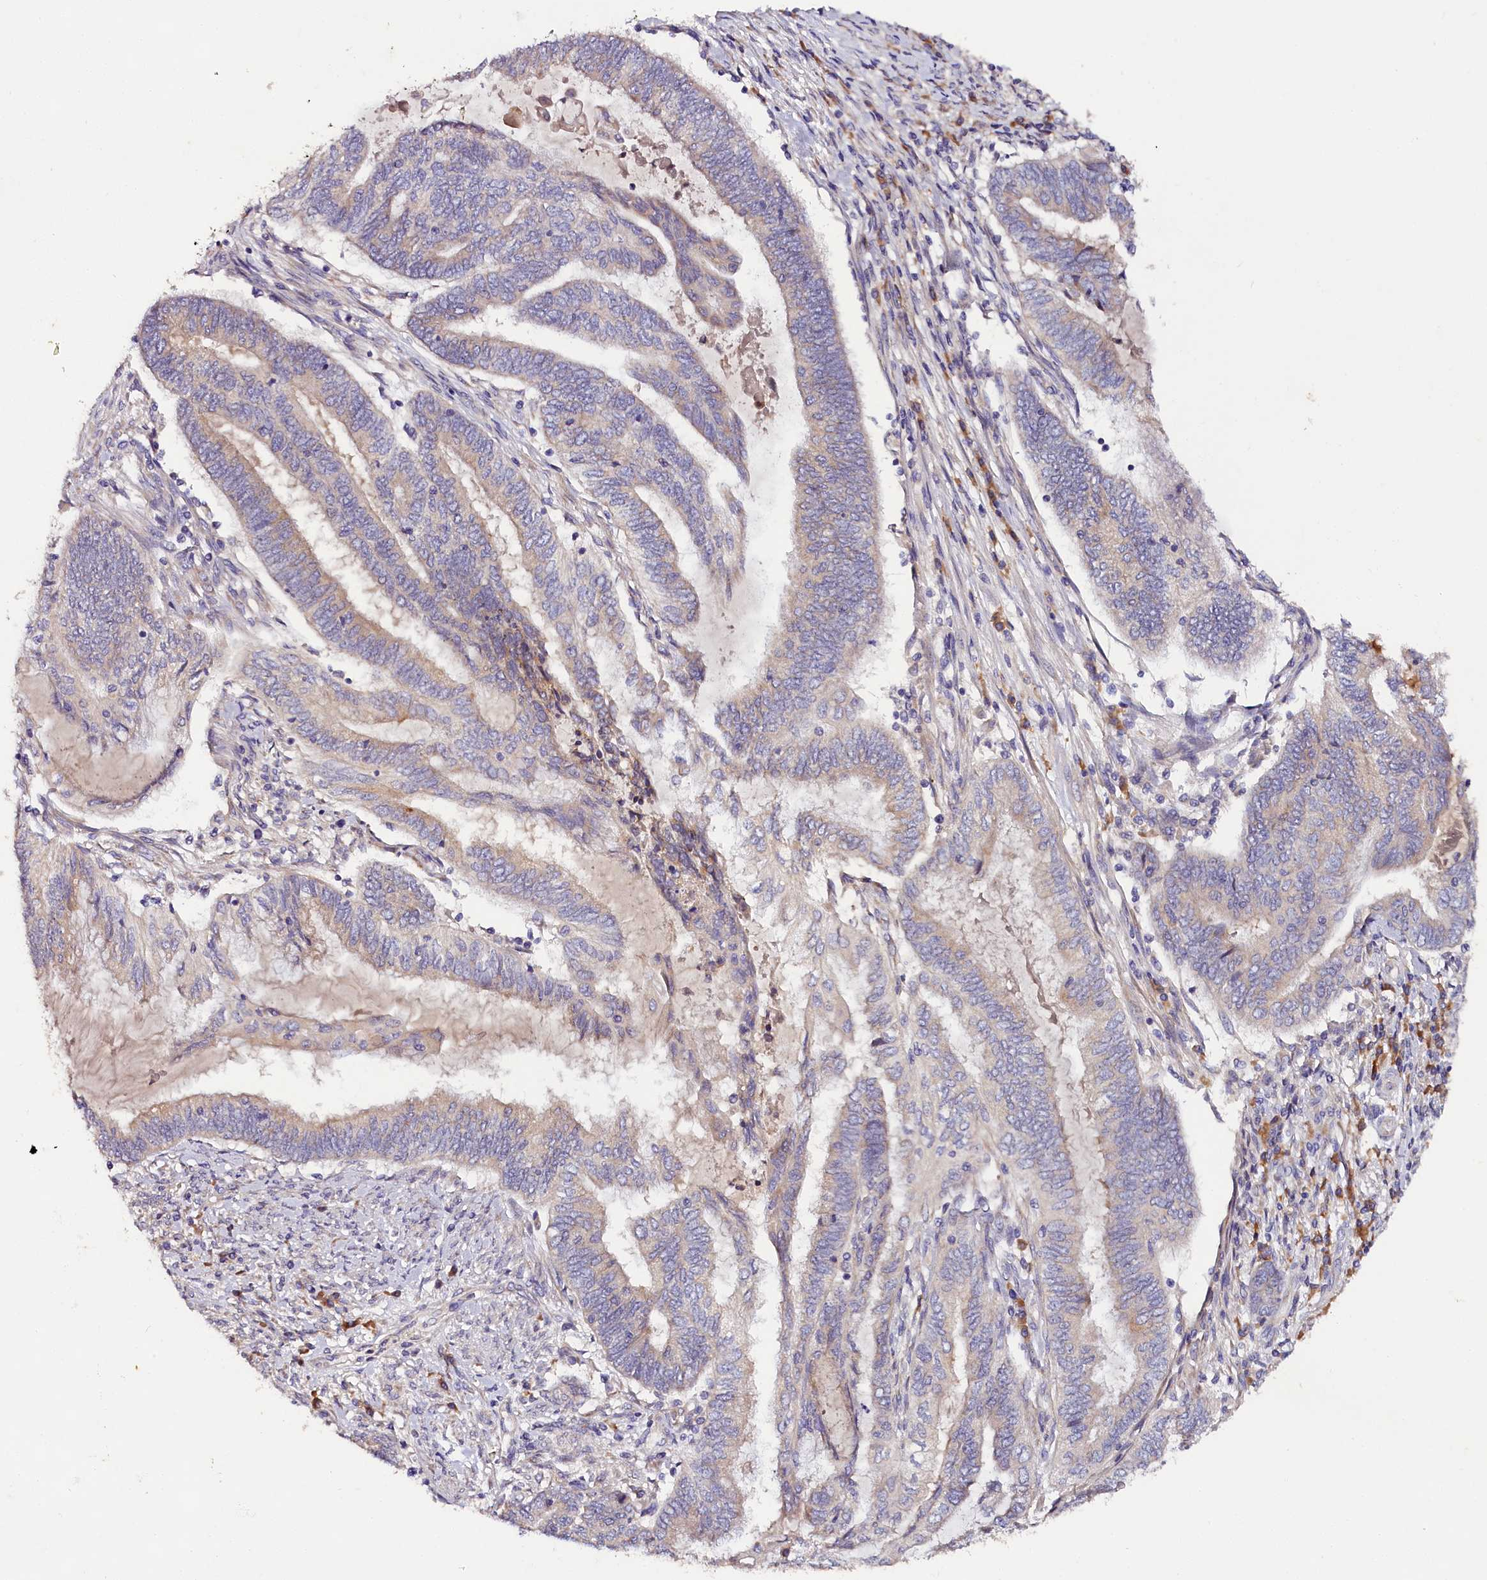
{"staining": {"intensity": "weak", "quantity": "<25%", "location": "cytoplasmic/membranous"}, "tissue": "endometrial cancer", "cell_type": "Tumor cells", "image_type": "cancer", "snomed": [{"axis": "morphology", "description": "Adenocarcinoma, NOS"}, {"axis": "topography", "description": "Uterus"}, {"axis": "topography", "description": "Endometrium"}], "caption": "Human adenocarcinoma (endometrial) stained for a protein using immunohistochemistry (IHC) exhibits no staining in tumor cells.", "gene": "ST7L", "patient": {"sex": "female", "age": 70}}